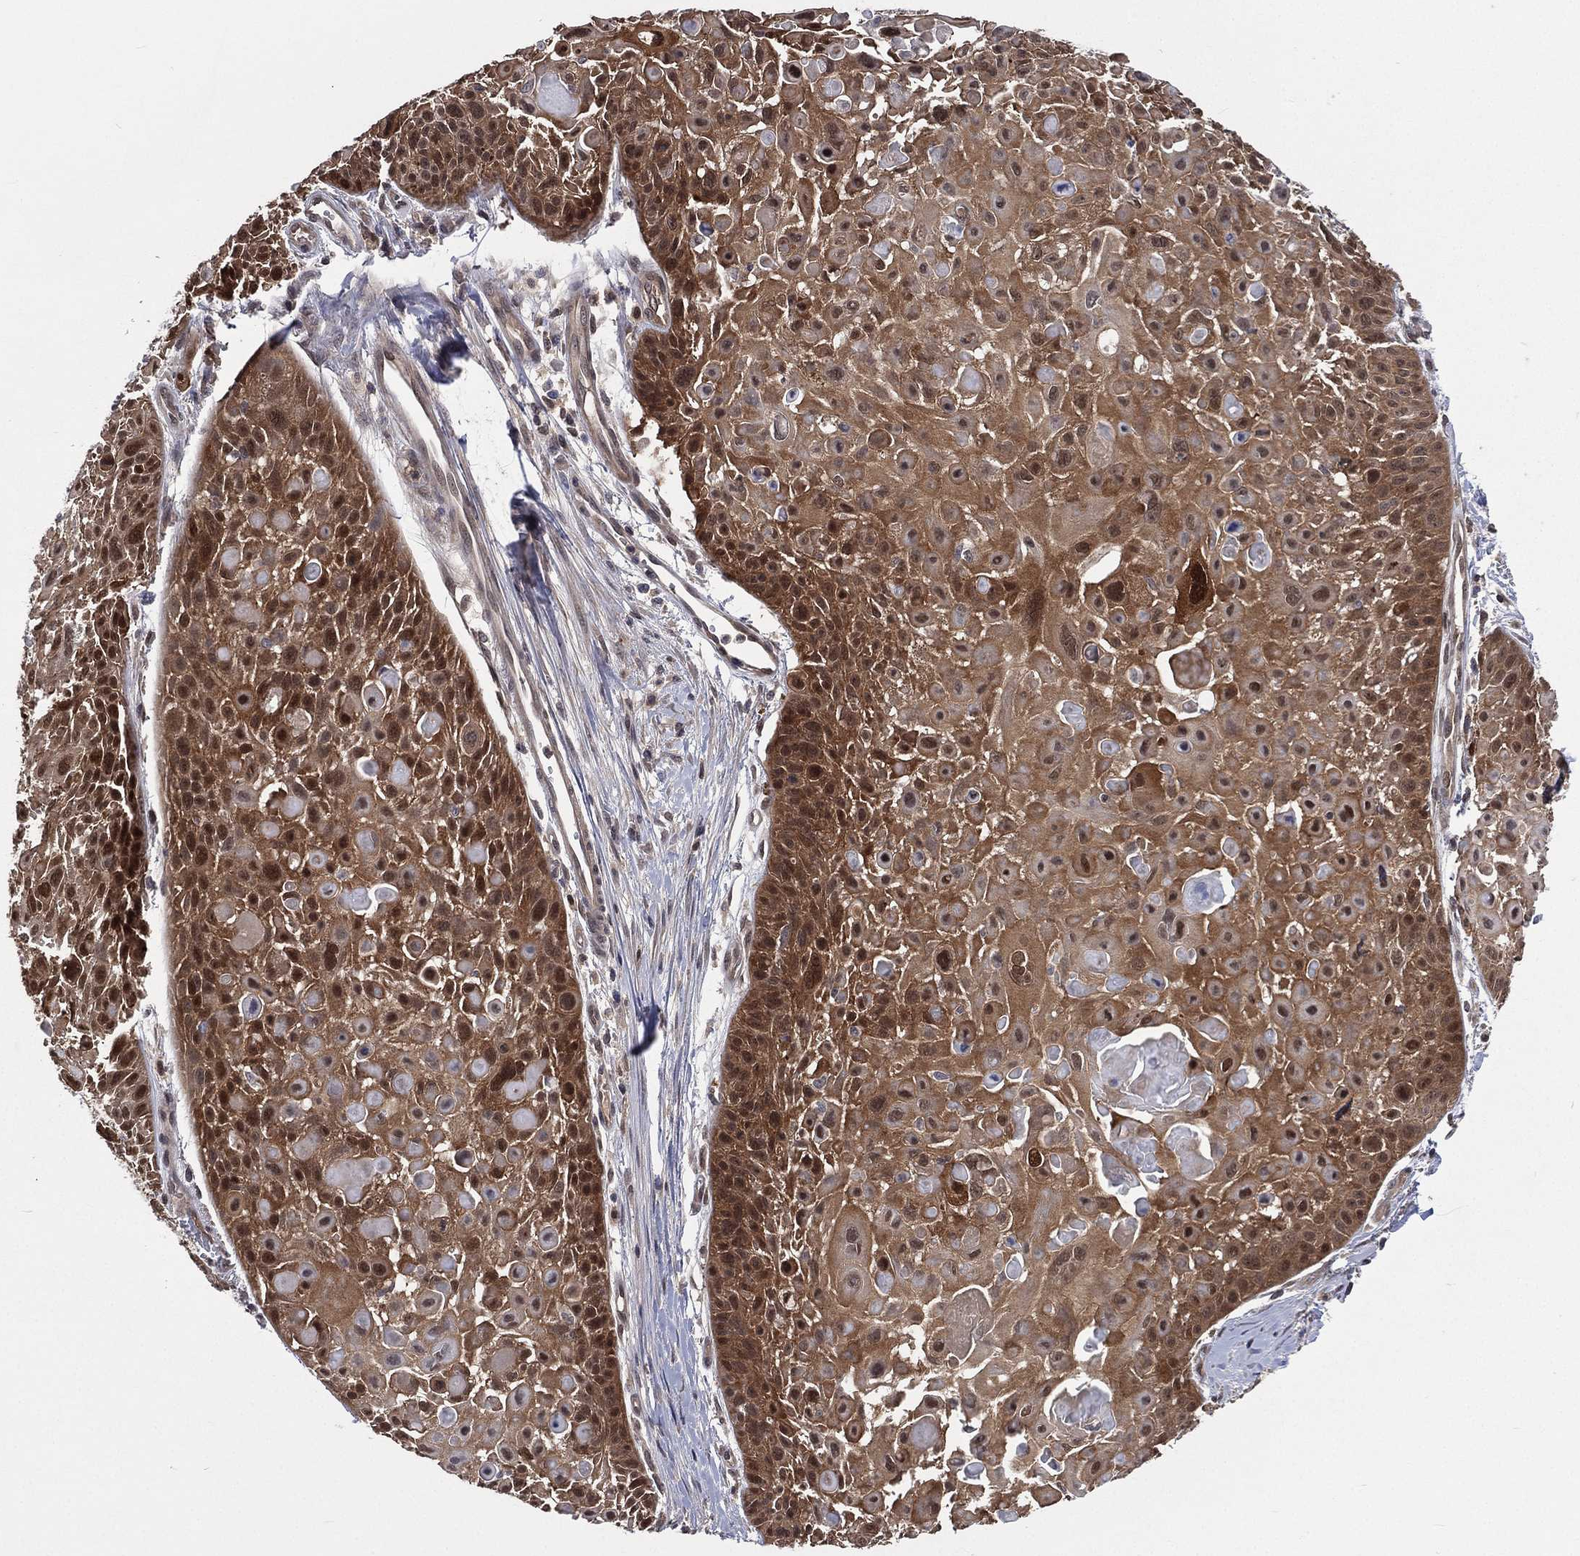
{"staining": {"intensity": "strong", "quantity": ">75%", "location": "cytoplasmic/membranous,nuclear"}, "tissue": "skin cancer", "cell_type": "Tumor cells", "image_type": "cancer", "snomed": [{"axis": "morphology", "description": "Squamous cell carcinoma, NOS"}, {"axis": "topography", "description": "Skin"}, {"axis": "topography", "description": "Anal"}], "caption": "Immunohistochemical staining of skin squamous cell carcinoma reveals strong cytoplasmic/membranous and nuclear protein staining in approximately >75% of tumor cells.", "gene": "MTAP", "patient": {"sex": "female", "age": 75}}